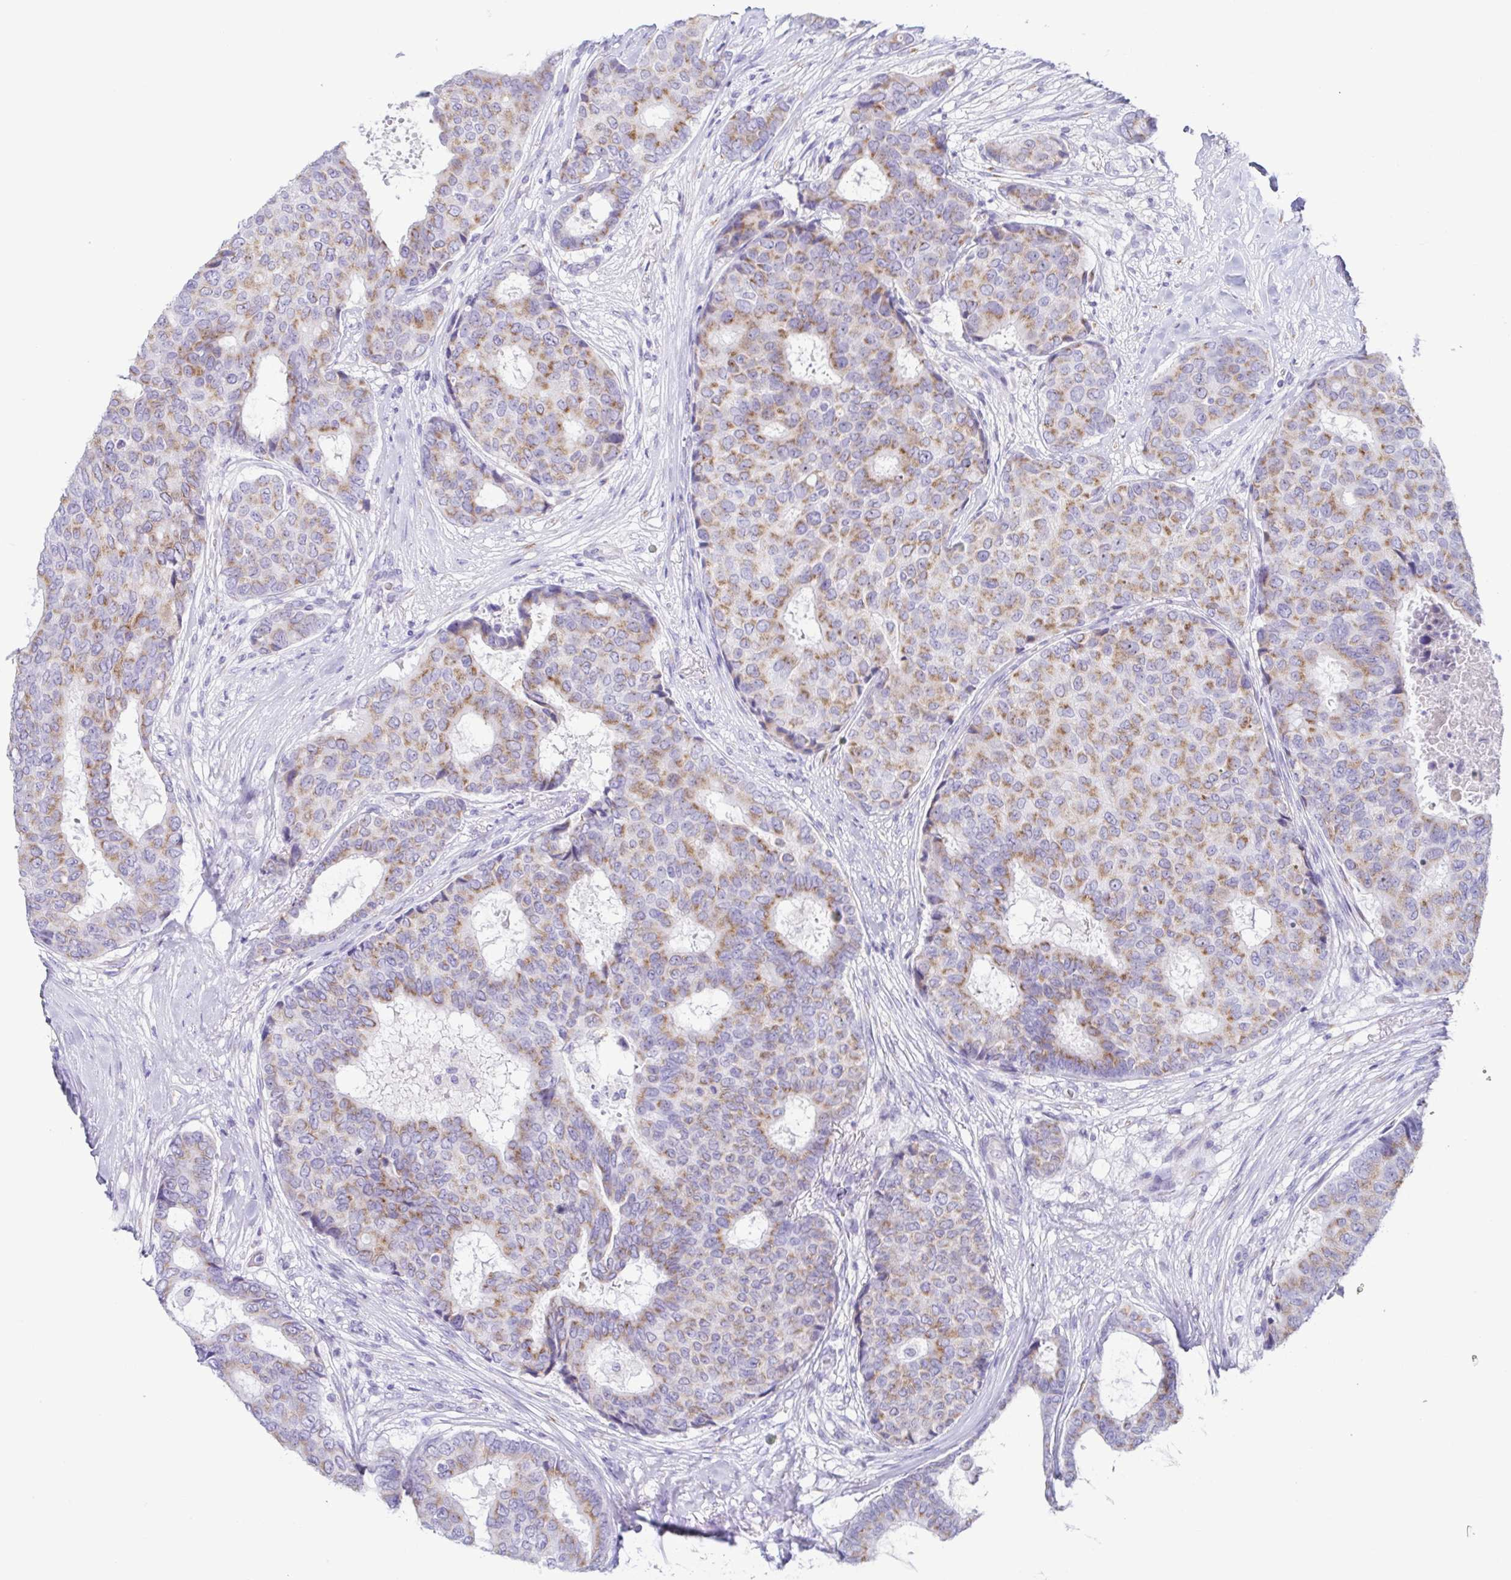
{"staining": {"intensity": "weak", "quantity": "25%-75%", "location": "cytoplasmic/membranous"}, "tissue": "breast cancer", "cell_type": "Tumor cells", "image_type": "cancer", "snomed": [{"axis": "morphology", "description": "Duct carcinoma"}, {"axis": "topography", "description": "Breast"}], "caption": "A low amount of weak cytoplasmic/membranous positivity is seen in about 25%-75% of tumor cells in breast cancer tissue.", "gene": "AZU1", "patient": {"sex": "female", "age": 75}}